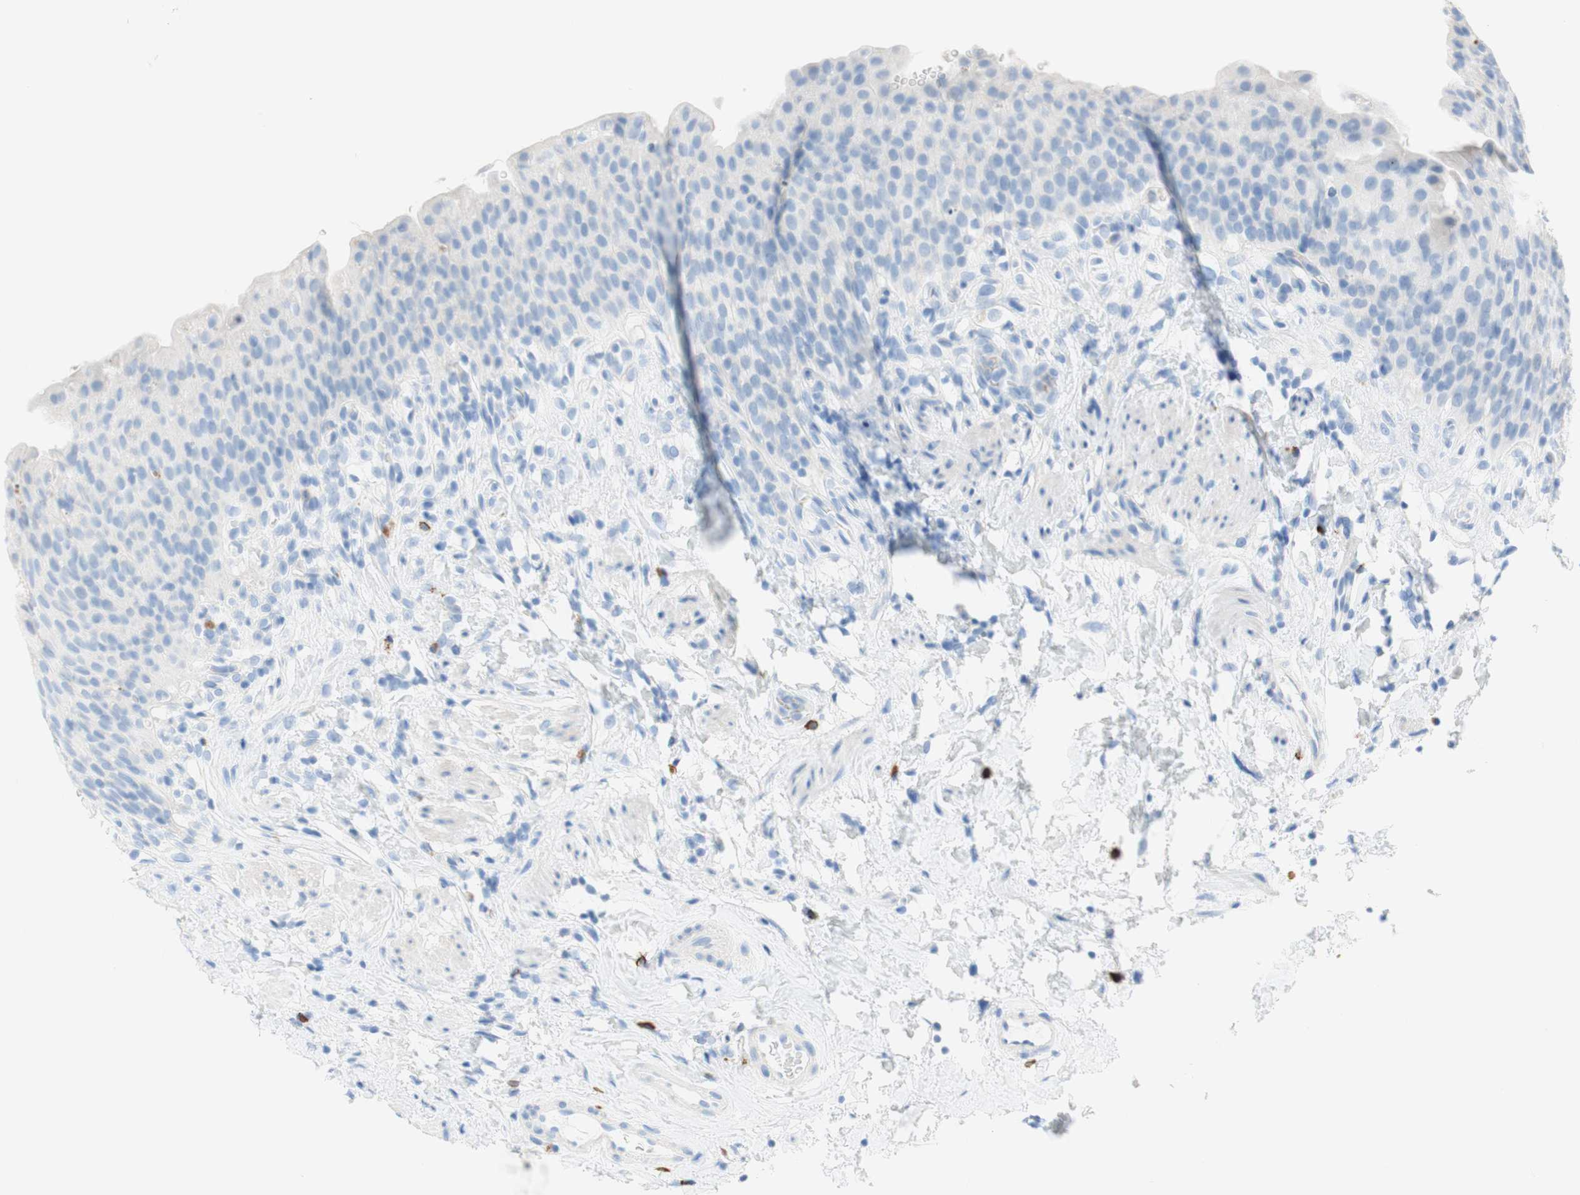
{"staining": {"intensity": "negative", "quantity": "none", "location": "none"}, "tissue": "urinary bladder", "cell_type": "Urothelial cells", "image_type": "normal", "snomed": [{"axis": "morphology", "description": "Normal tissue, NOS"}, {"axis": "topography", "description": "Urinary bladder"}], "caption": "IHC of normal urinary bladder exhibits no positivity in urothelial cells. (DAB (3,3'-diaminobenzidine) immunohistochemistry (IHC) visualized using brightfield microscopy, high magnification).", "gene": "CEACAM1", "patient": {"sex": "female", "age": 79}}